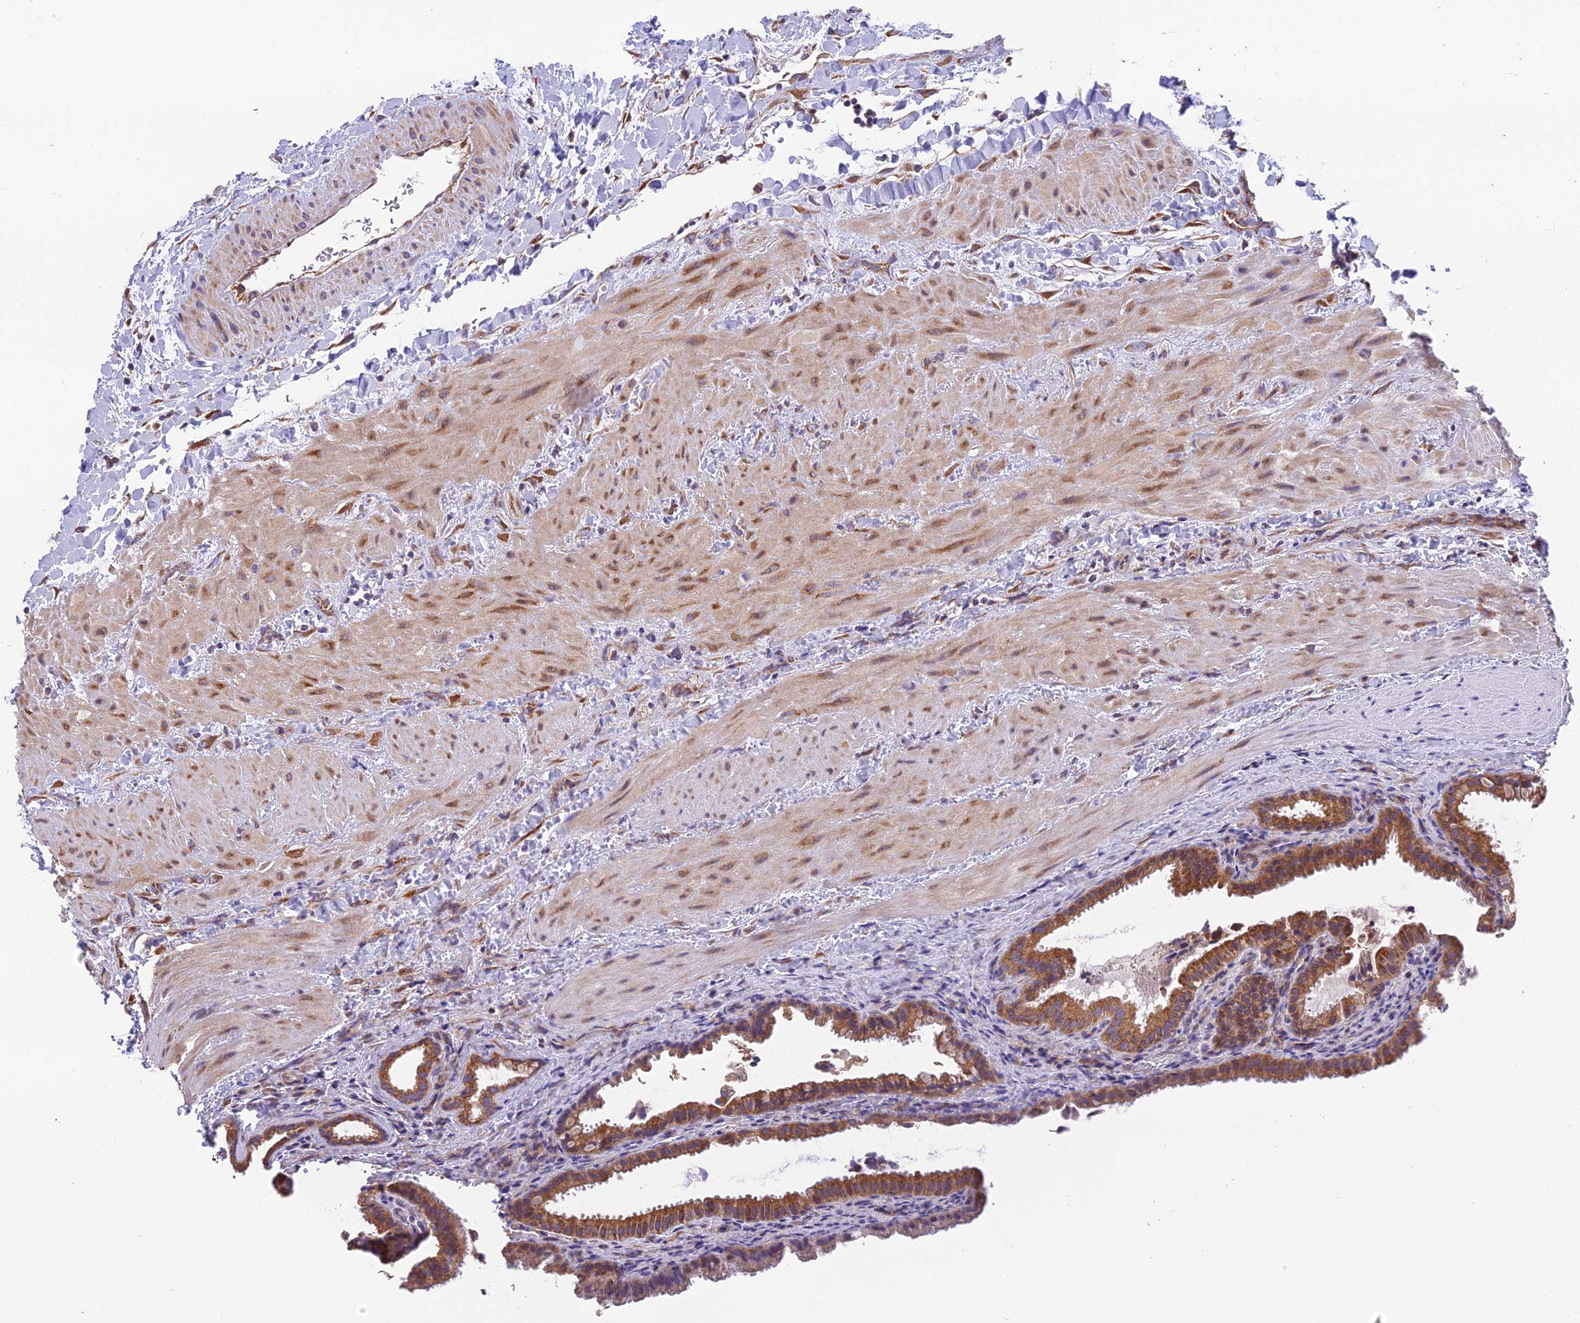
{"staining": {"intensity": "strong", "quantity": ">75%", "location": "cytoplasmic/membranous"}, "tissue": "gallbladder", "cell_type": "Glandular cells", "image_type": "normal", "snomed": [{"axis": "morphology", "description": "Normal tissue, NOS"}, {"axis": "topography", "description": "Gallbladder"}], "caption": "Protein staining of unremarkable gallbladder shows strong cytoplasmic/membranous positivity in about >75% of glandular cells.", "gene": "BLOC1S4", "patient": {"sex": "male", "age": 24}}